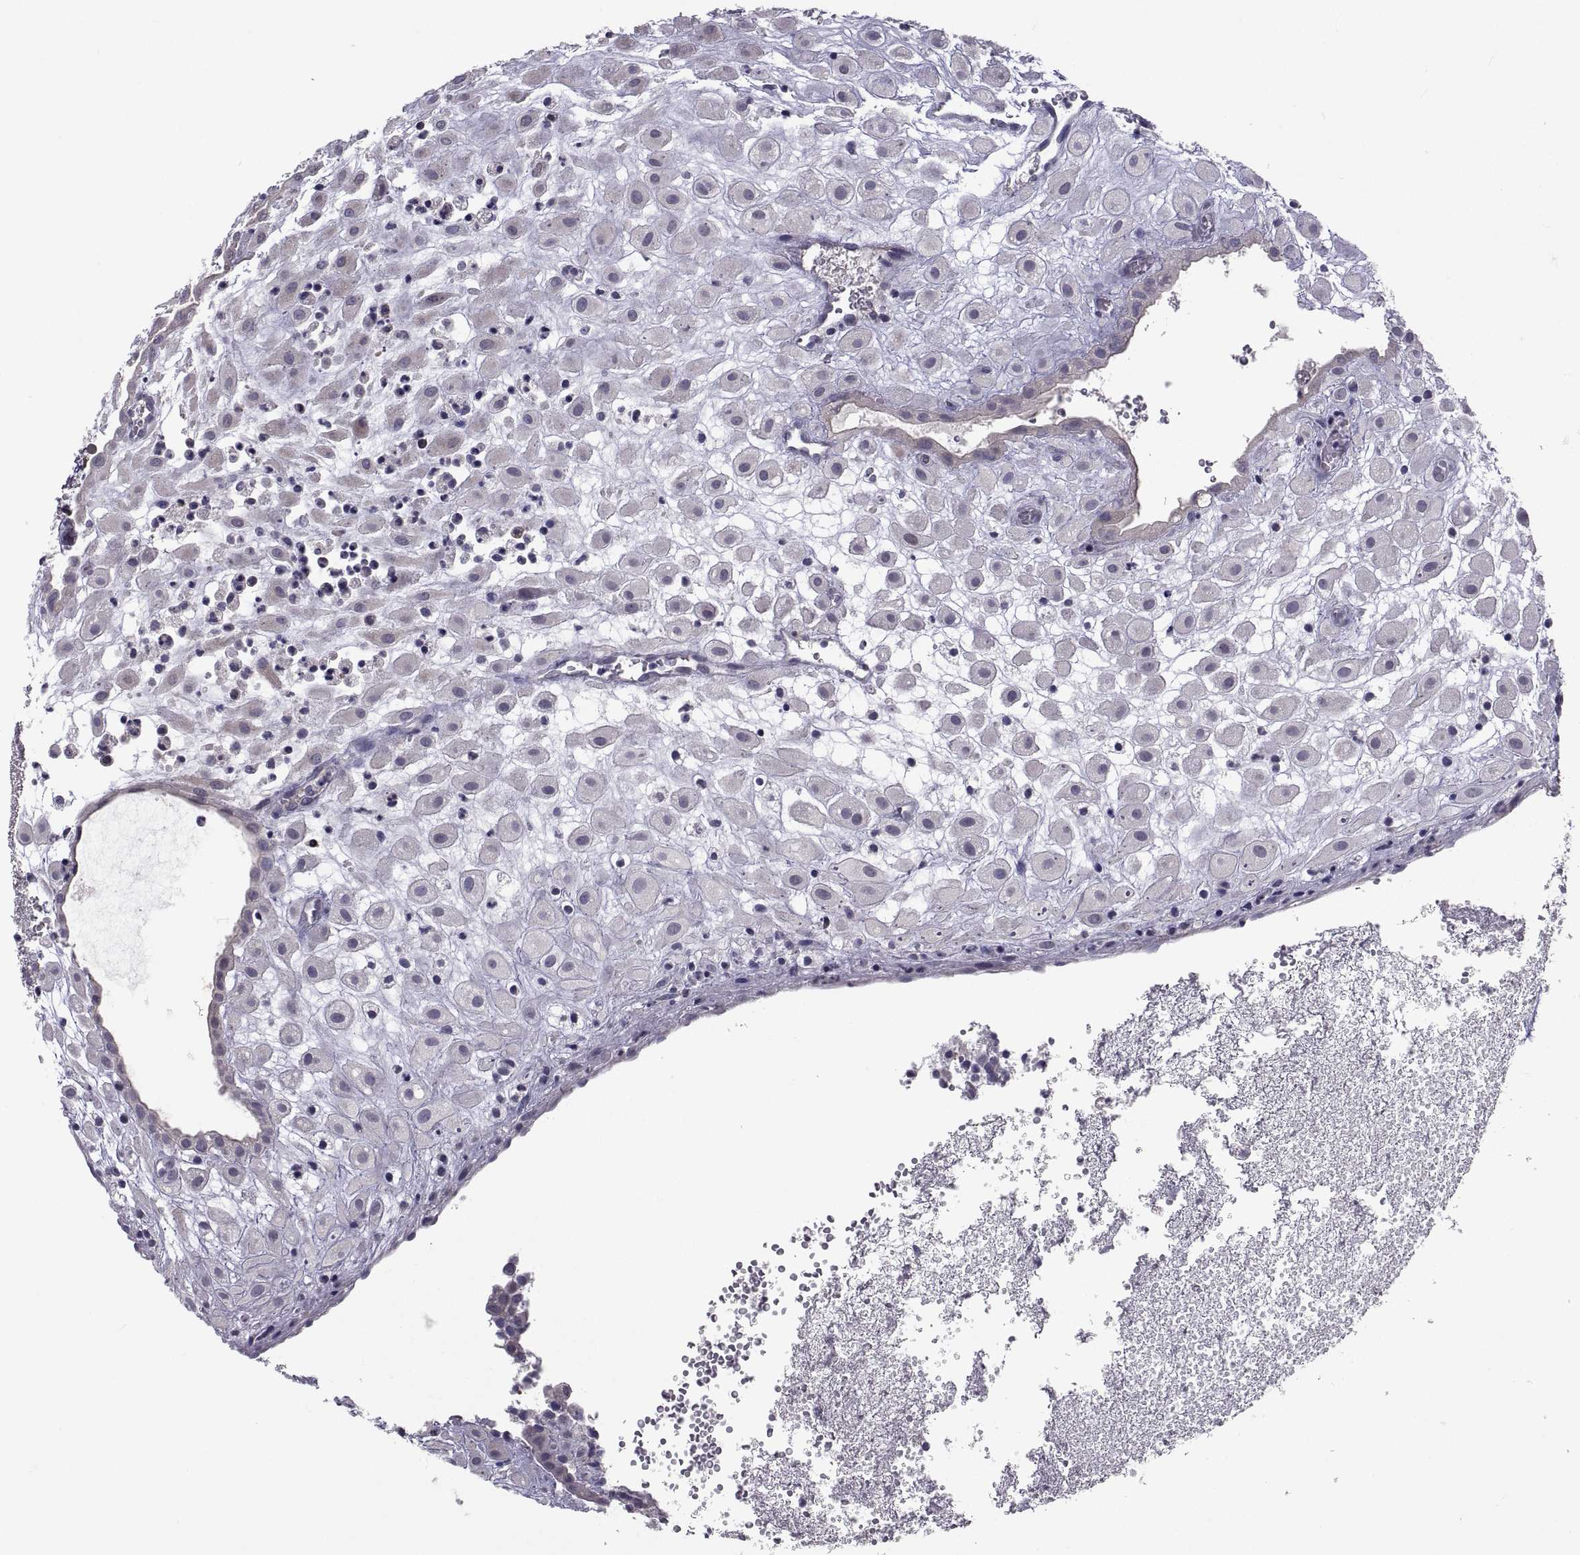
{"staining": {"intensity": "negative", "quantity": "none", "location": "none"}, "tissue": "placenta", "cell_type": "Decidual cells", "image_type": "normal", "snomed": [{"axis": "morphology", "description": "Normal tissue, NOS"}, {"axis": "topography", "description": "Placenta"}], "caption": "High magnification brightfield microscopy of unremarkable placenta stained with DAB (brown) and counterstained with hematoxylin (blue): decidual cells show no significant positivity. (DAB (3,3'-diaminobenzidine) IHC, high magnification).", "gene": "NPTX2", "patient": {"sex": "female", "age": 24}}